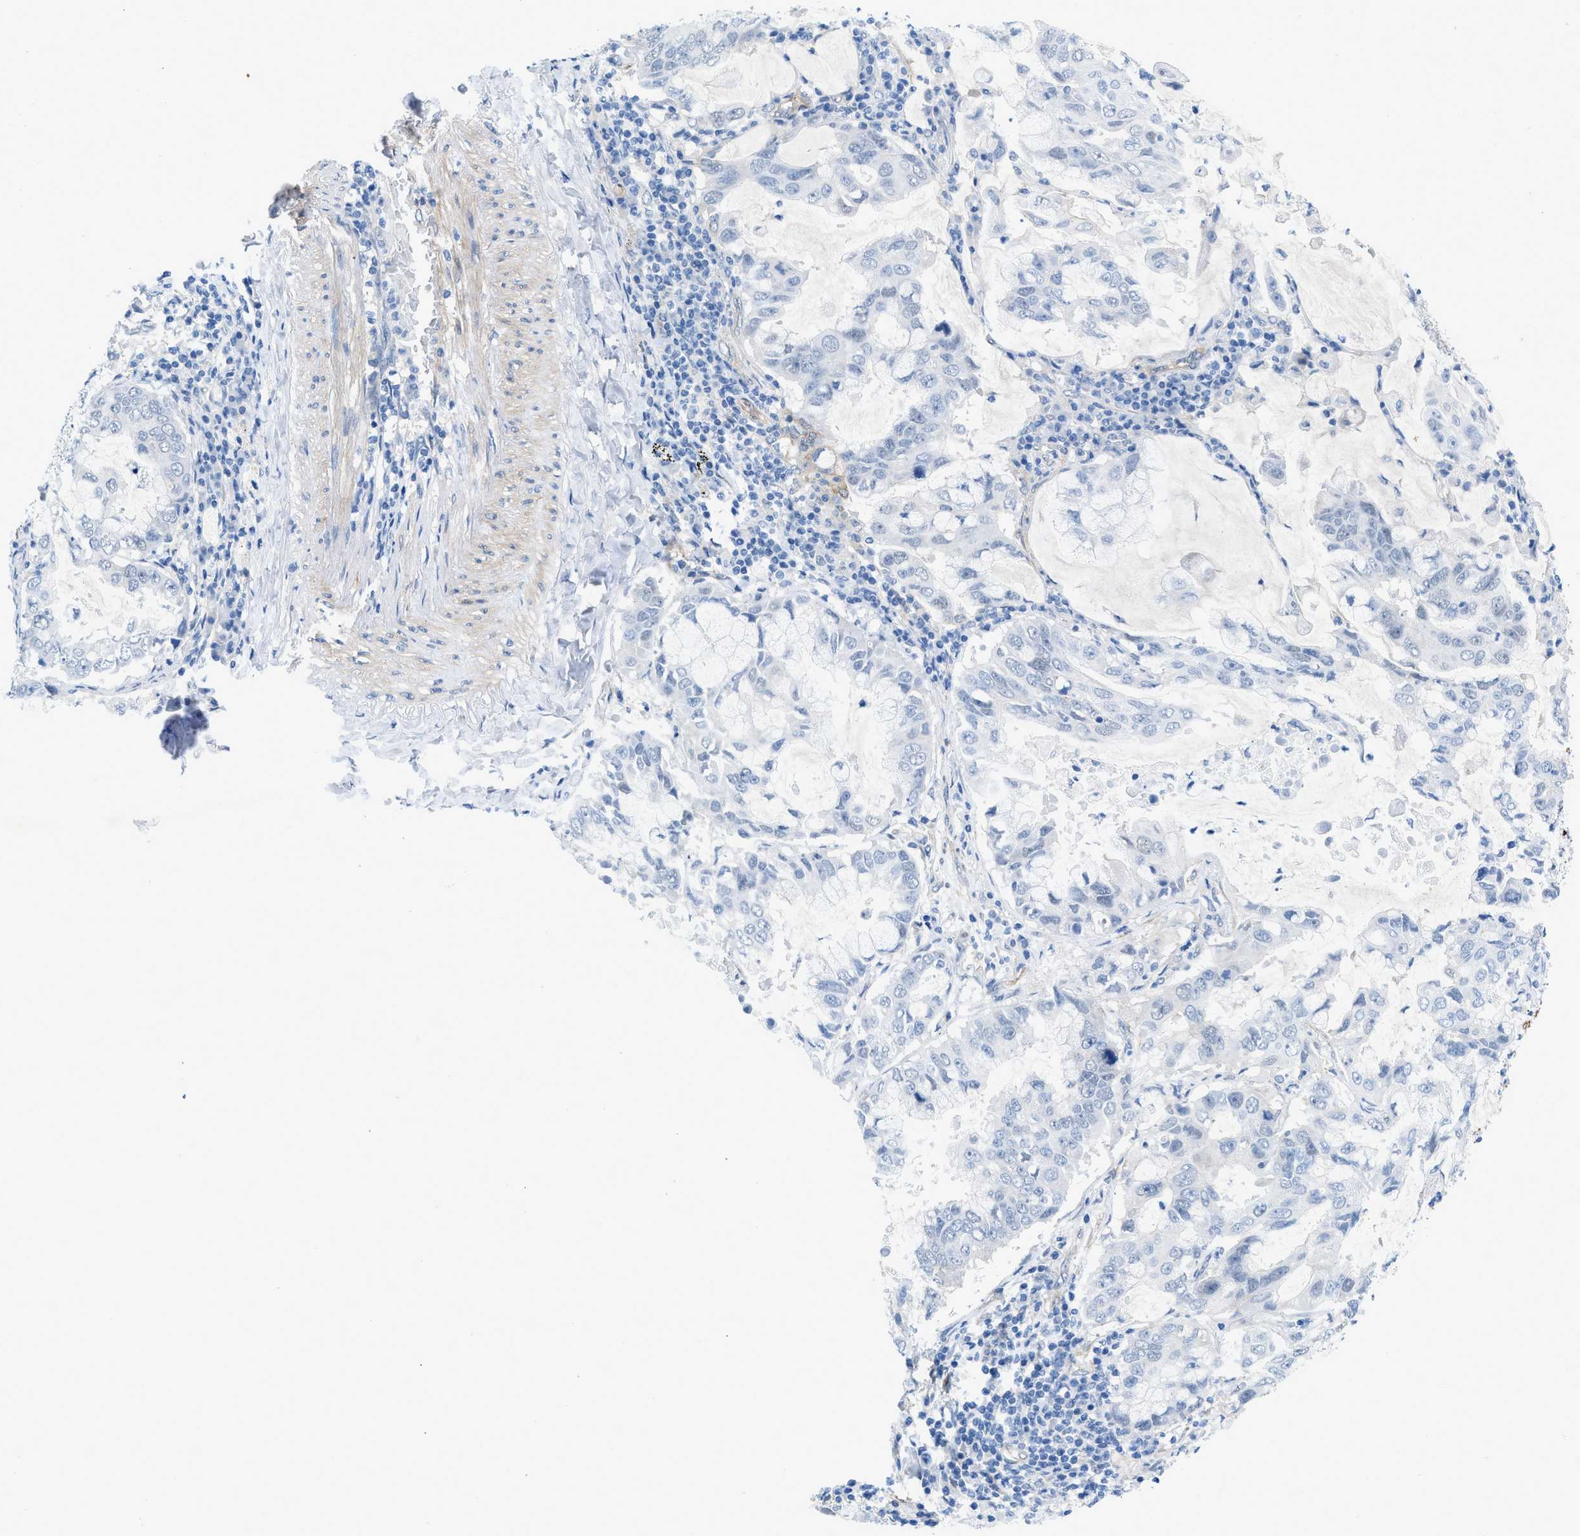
{"staining": {"intensity": "negative", "quantity": "none", "location": "none"}, "tissue": "lung cancer", "cell_type": "Tumor cells", "image_type": "cancer", "snomed": [{"axis": "morphology", "description": "Adenocarcinoma, NOS"}, {"axis": "topography", "description": "Lung"}], "caption": "IHC photomicrograph of neoplastic tissue: lung cancer stained with DAB (3,3'-diaminobenzidine) displays no significant protein positivity in tumor cells. (DAB (3,3'-diaminobenzidine) immunohistochemistry (IHC) with hematoxylin counter stain).", "gene": "PDLIM5", "patient": {"sex": "male", "age": 64}}